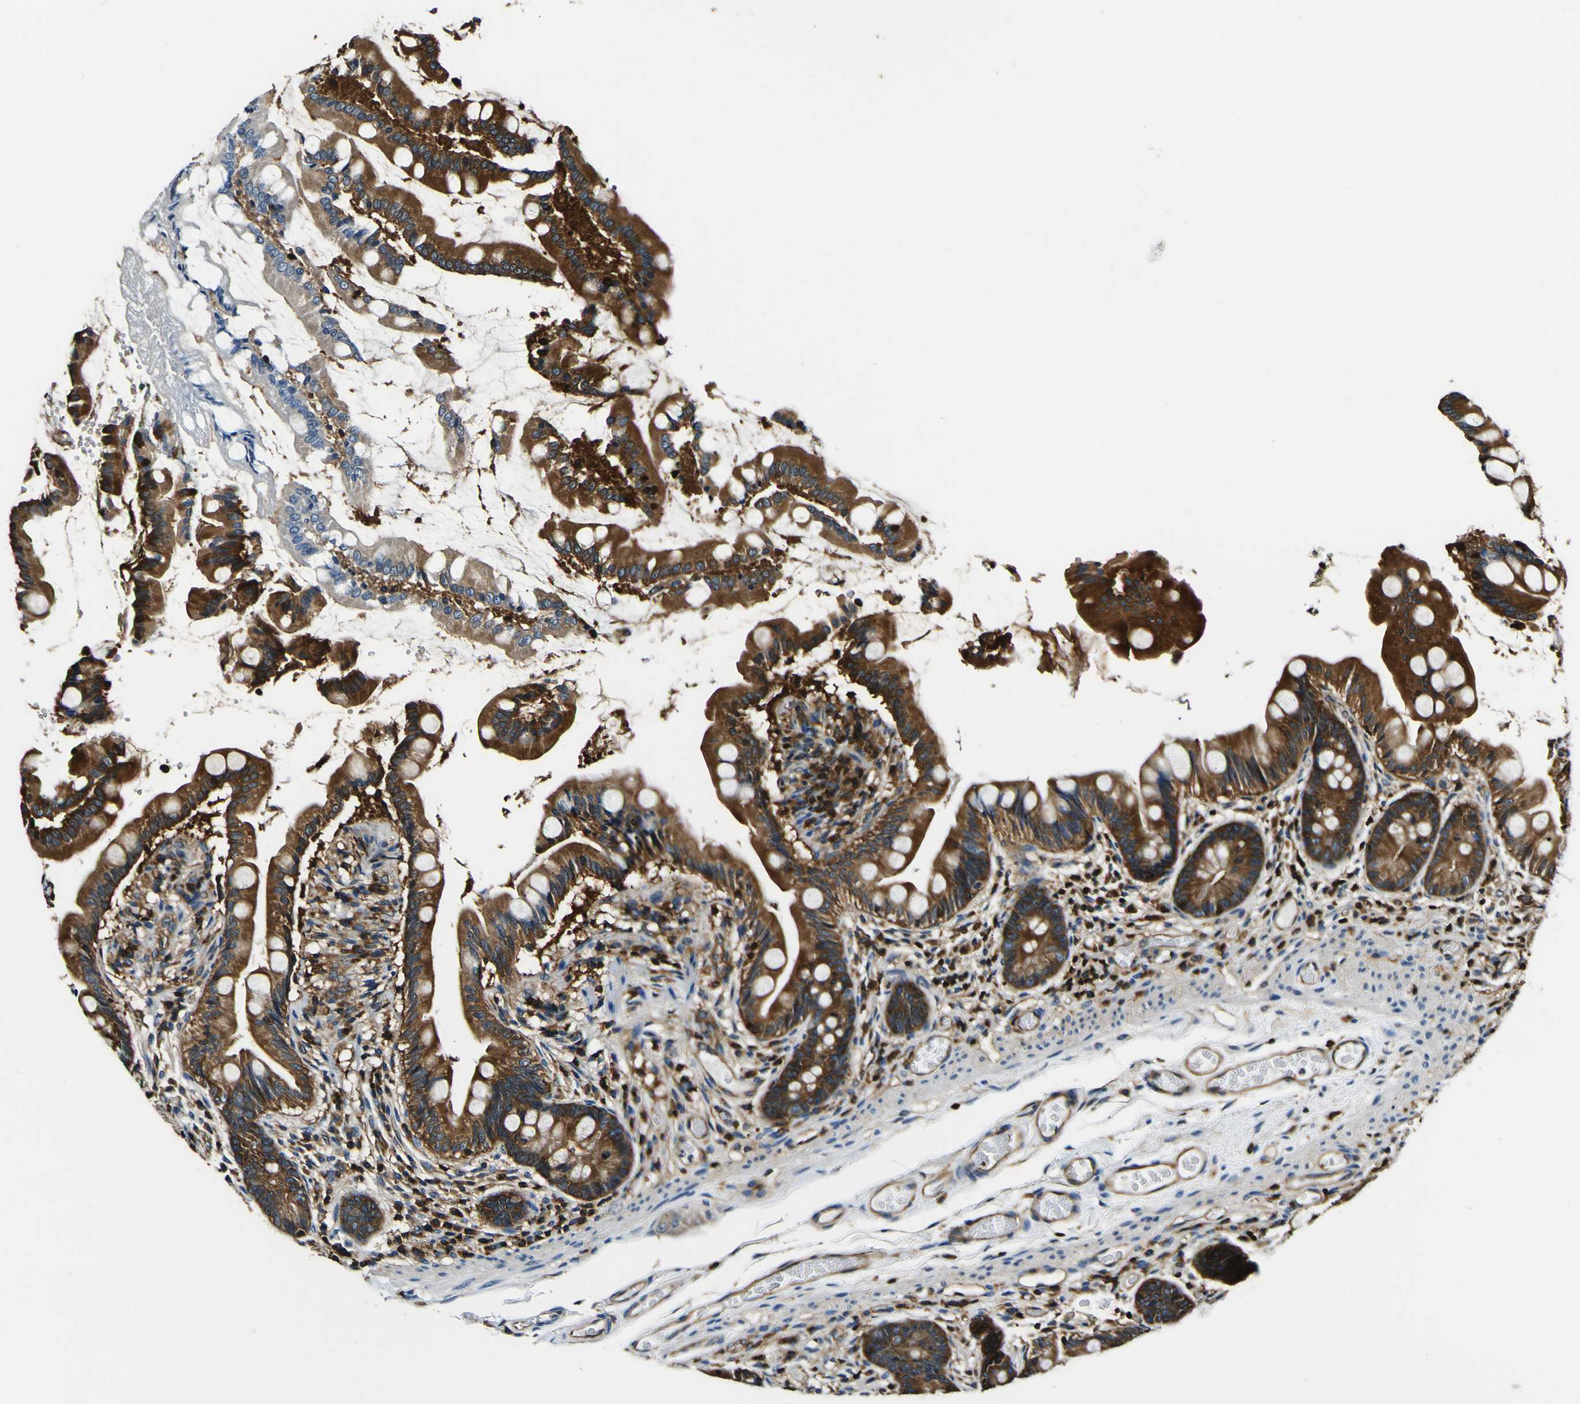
{"staining": {"intensity": "strong", "quantity": ">75%", "location": "cytoplasmic/membranous"}, "tissue": "small intestine", "cell_type": "Glandular cells", "image_type": "normal", "snomed": [{"axis": "morphology", "description": "Normal tissue, NOS"}, {"axis": "topography", "description": "Small intestine"}], "caption": "Protein staining of normal small intestine reveals strong cytoplasmic/membranous positivity in approximately >75% of glandular cells. (Stains: DAB (3,3'-diaminobenzidine) in brown, nuclei in blue, Microscopy: brightfield microscopy at high magnification).", "gene": "RHOT2", "patient": {"sex": "female", "age": 56}}